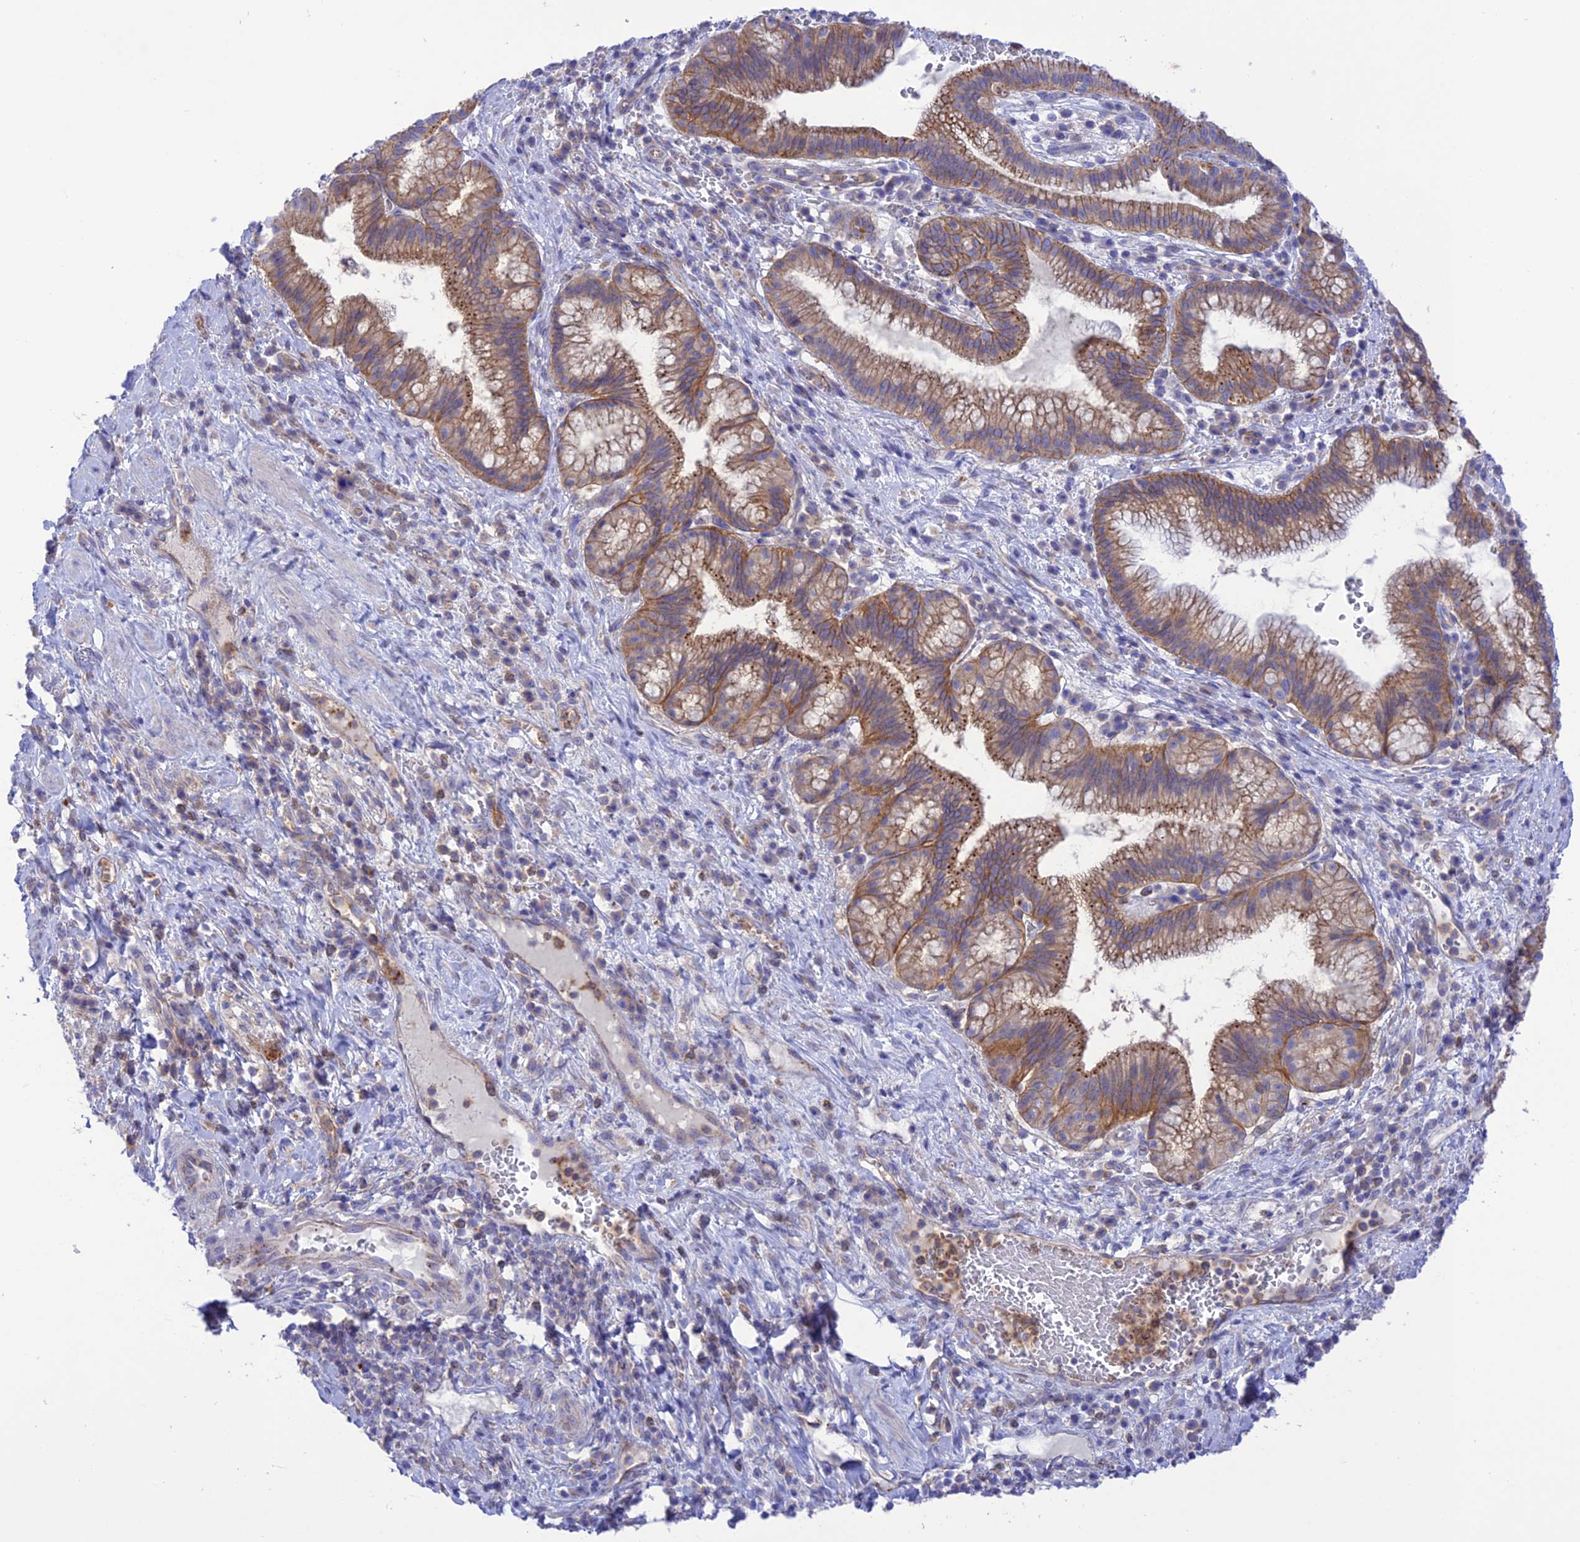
{"staining": {"intensity": "moderate", "quantity": ">75%", "location": "cytoplasmic/membranous"}, "tissue": "pancreatic cancer", "cell_type": "Tumor cells", "image_type": "cancer", "snomed": [{"axis": "morphology", "description": "Adenocarcinoma, NOS"}, {"axis": "topography", "description": "Pancreas"}], "caption": "A brown stain highlights moderate cytoplasmic/membranous staining of a protein in pancreatic cancer (adenocarcinoma) tumor cells.", "gene": "CHSY3", "patient": {"sex": "male", "age": 72}}